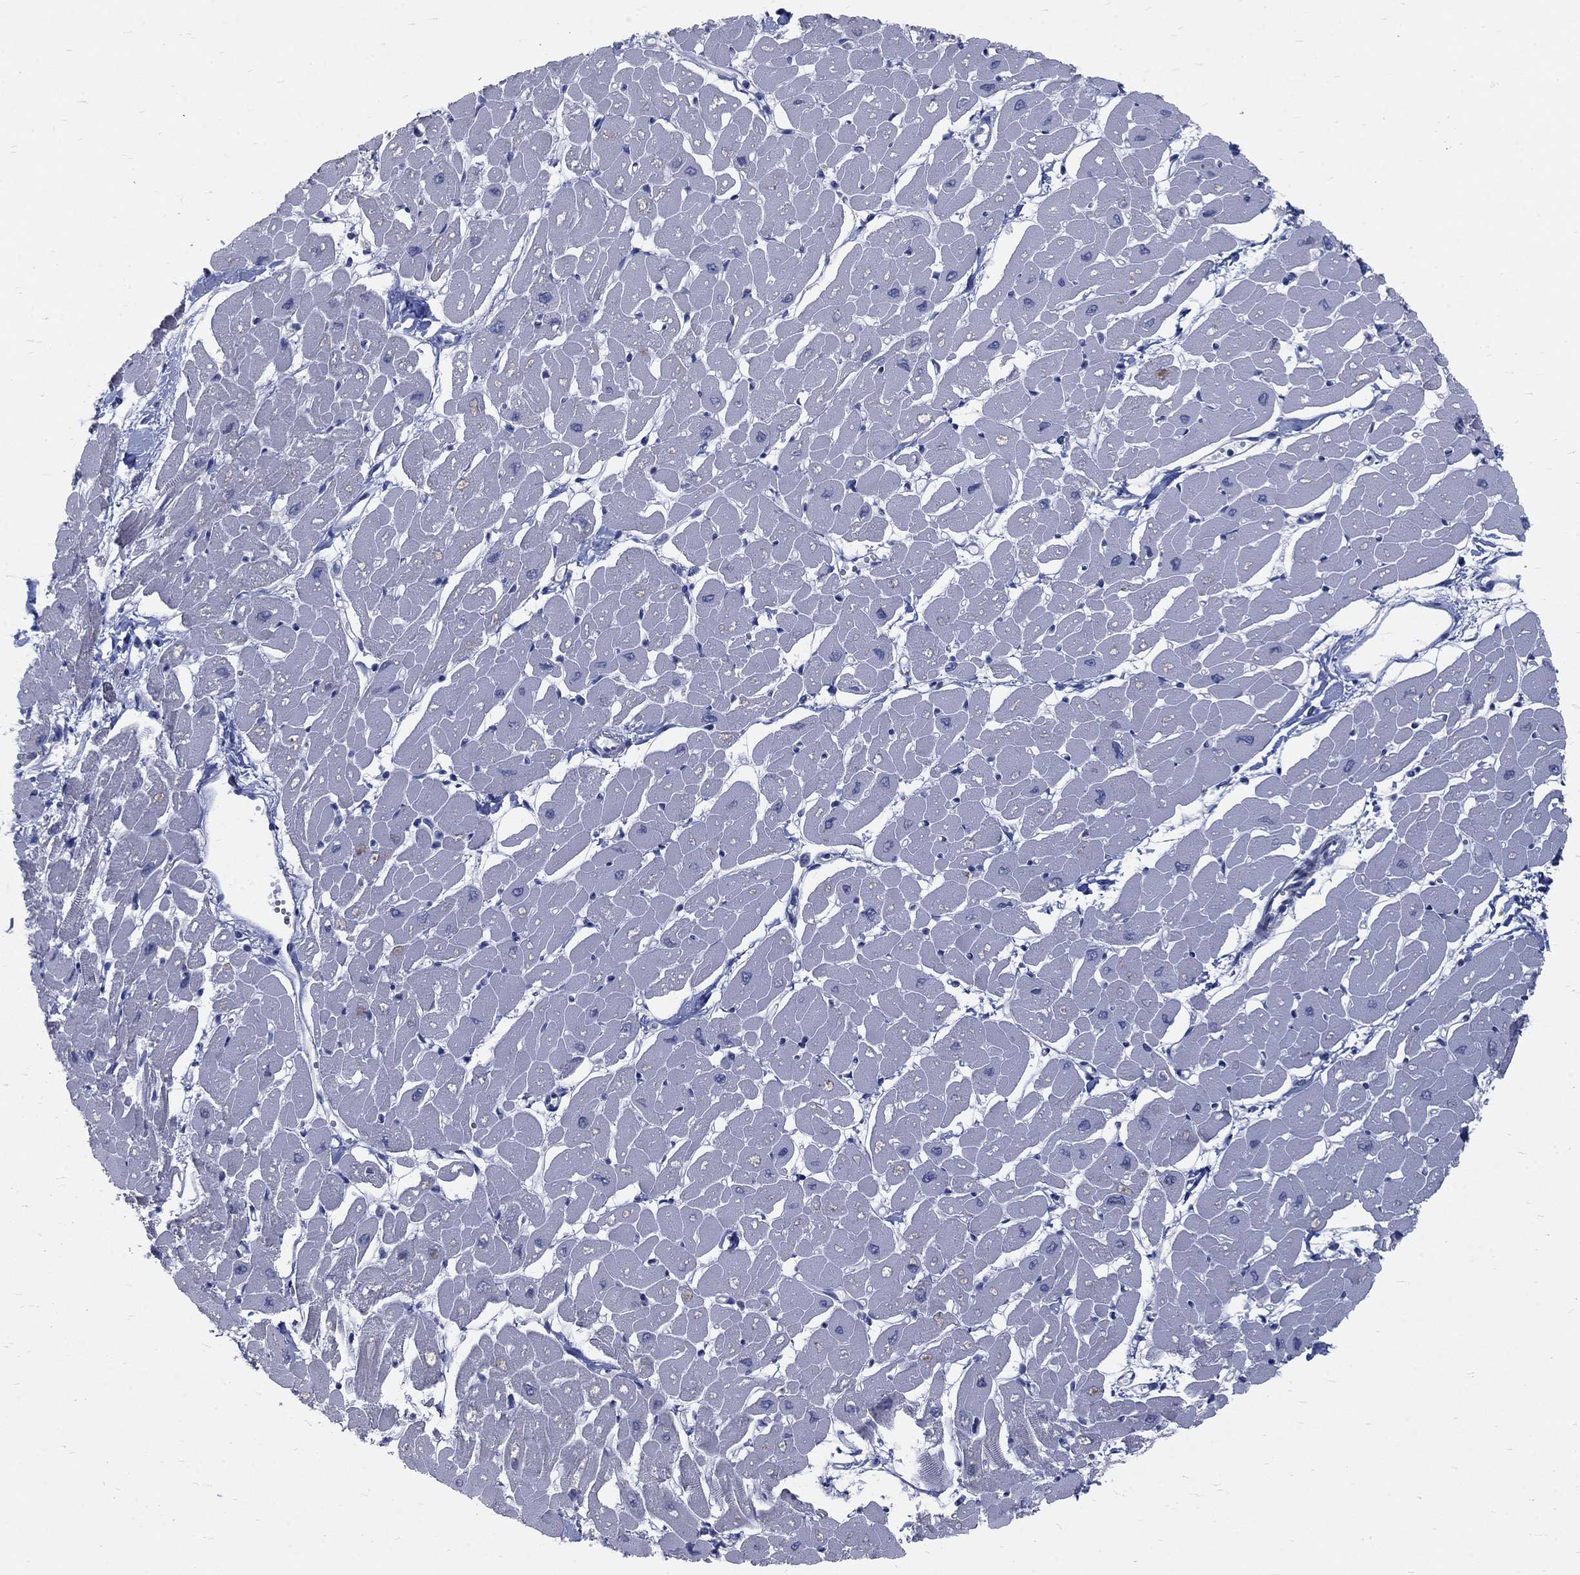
{"staining": {"intensity": "negative", "quantity": "none", "location": "none"}, "tissue": "heart muscle", "cell_type": "Cardiomyocytes", "image_type": "normal", "snomed": [{"axis": "morphology", "description": "Normal tissue, NOS"}, {"axis": "topography", "description": "Heart"}], "caption": "IHC photomicrograph of normal human heart muscle stained for a protein (brown), which demonstrates no expression in cardiomyocytes. (DAB (3,3'-diaminobenzidine) immunohistochemistry (IHC) with hematoxylin counter stain).", "gene": "GCFC2", "patient": {"sex": "male", "age": 57}}